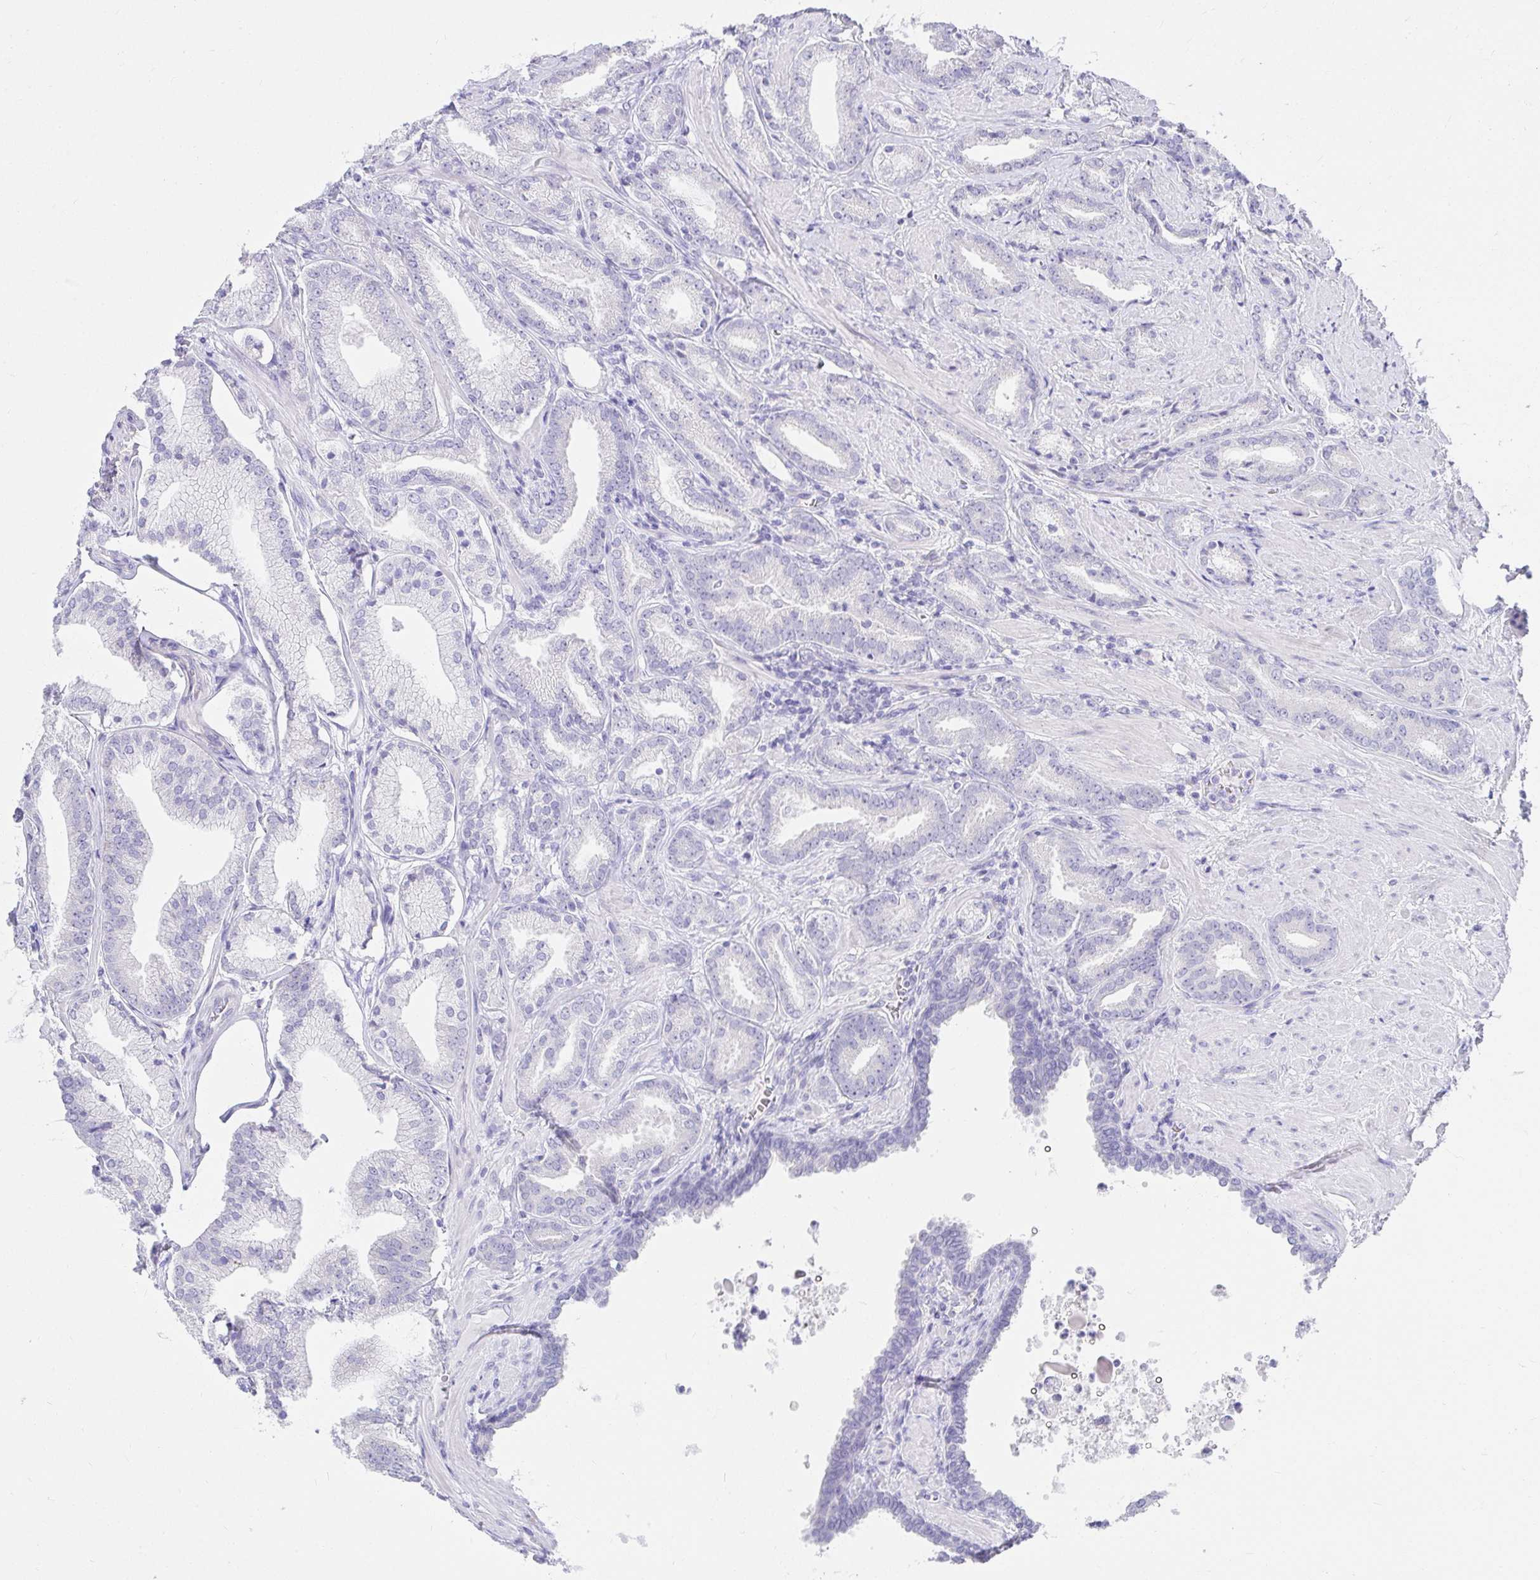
{"staining": {"intensity": "negative", "quantity": "none", "location": "none"}, "tissue": "prostate cancer", "cell_type": "Tumor cells", "image_type": "cancer", "snomed": [{"axis": "morphology", "description": "Adenocarcinoma, High grade"}, {"axis": "topography", "description": "Prostate"}], "caption": "DAB immunohistochemical staining of prostate cancer (high-grade adenocarcinoma) demonstrates no significant staining in tumor cells. The staining was performed using DAB (3,3'-diaminobenzidine) to visualize the protein expression in brown, while the nuclei were stained in blue with hematoxylin (Magnification: 20x).", "gene": "VGLL1", "patient": {"sex": "male", "age": 56}}